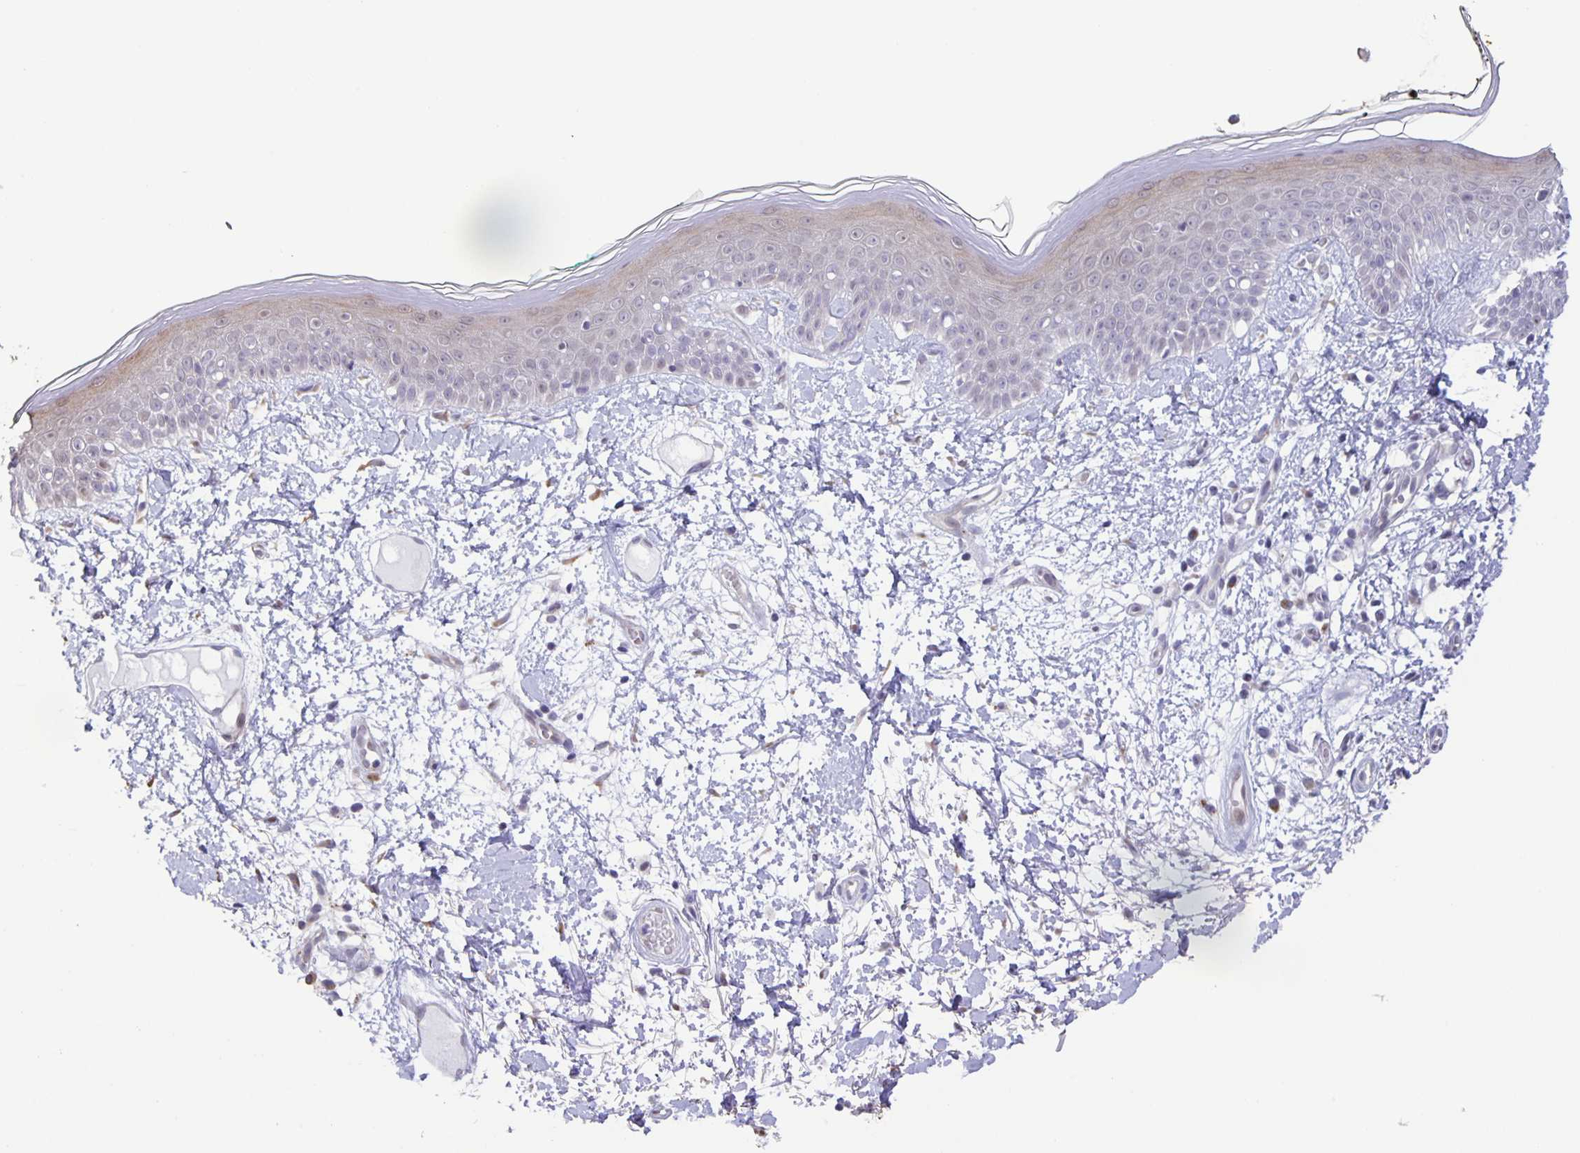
{"staining": {"intensity": "negative", "quantity": "none", "location": "none"}, "tissue": "skin", "cell_type": "Fibroblasts", "image_type": "normal", "snomed": [{"axis": "morphology", "description": "Normal tissue, NOS"}, {"axis": "topography", "description": "Skin"}], "caption": "Fibroblasts are negative for protein expression in unremarkable human skin.", "gene": "MAPK12", "patient": {"sex": "female", "age": 34}}